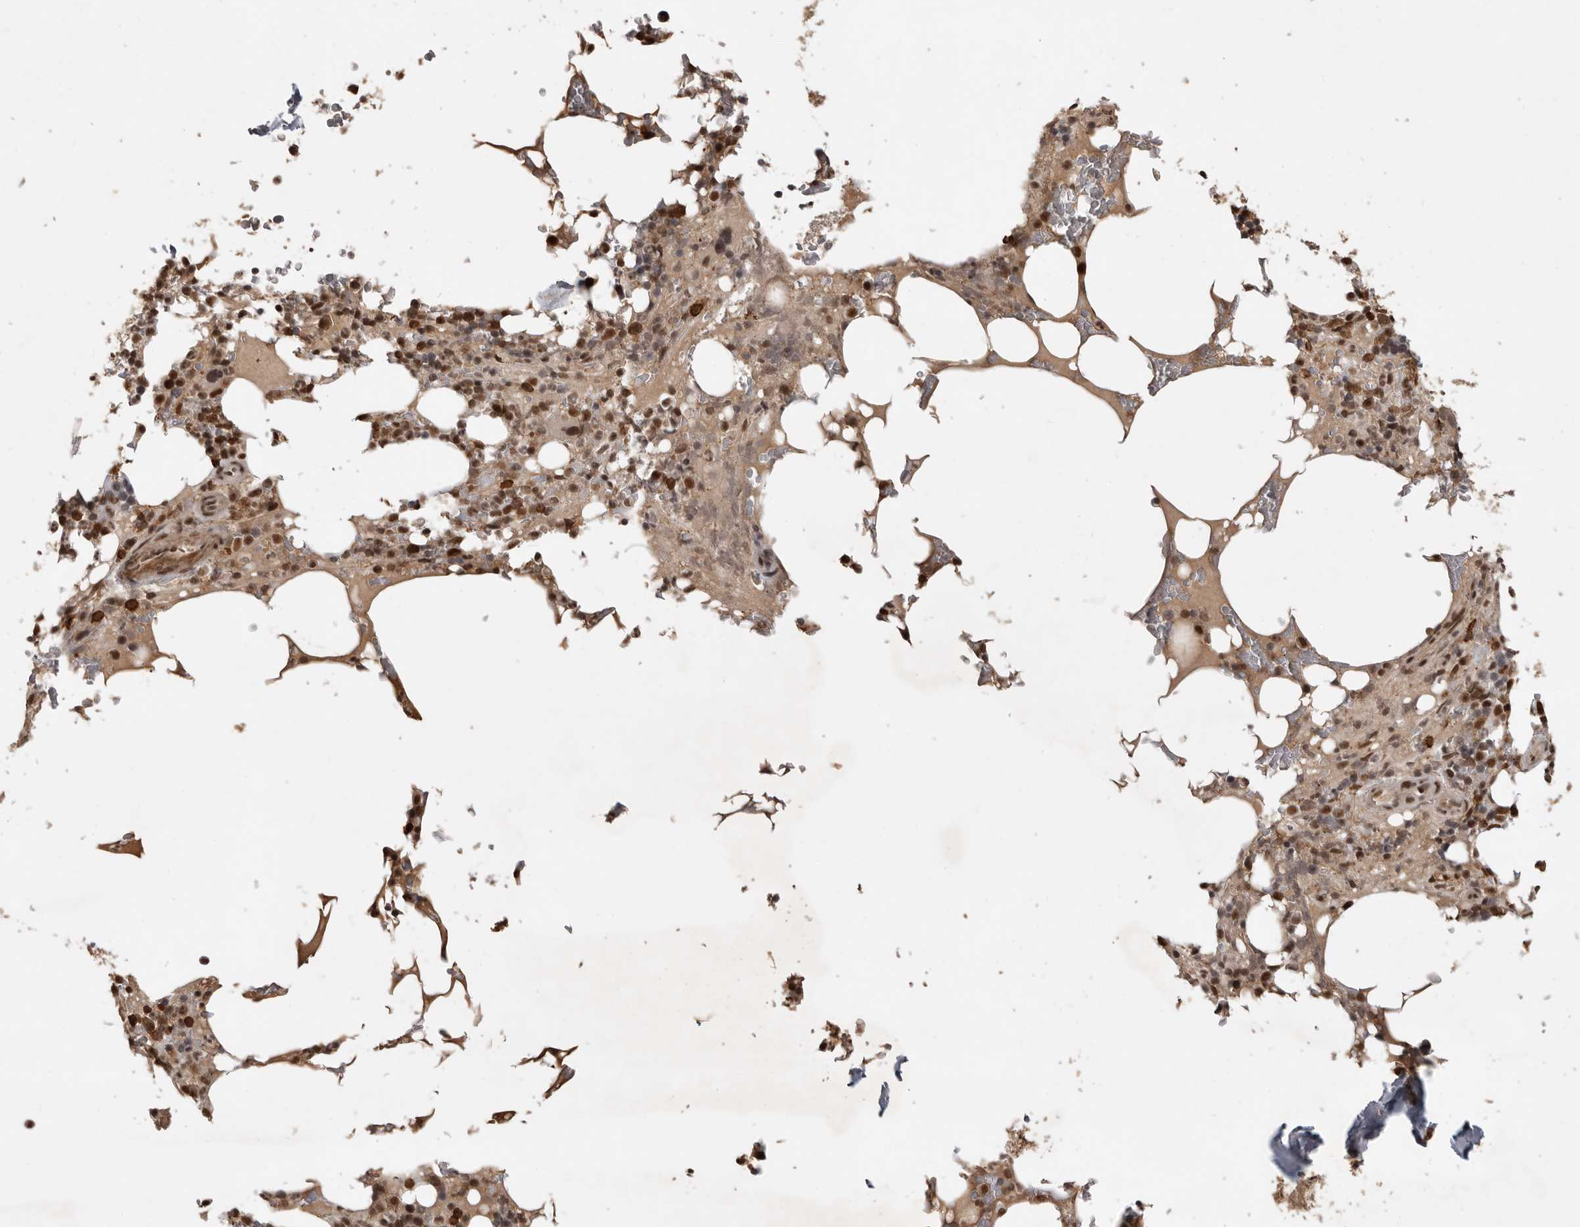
{"staining": {"intensity": "moderate", "quantity": ">75%", "location": "nuclear"}, "tissue": "bone marrow", "cell_type": "Hematopoietic cells", "image_type": "normal", "snomed": [{"axis": "morphology", "description": "Normal tissue, NOS"}, {"axis": "topography", "description": "Bone marrow"}], "caption": "Hematopoietic cells exhibit medium levels of moderate nuclear staining in approximately >75% of cells in normal human bone marrow.", "gene": "CBLL1", "patient": {"sex": "male", "age": 58}}